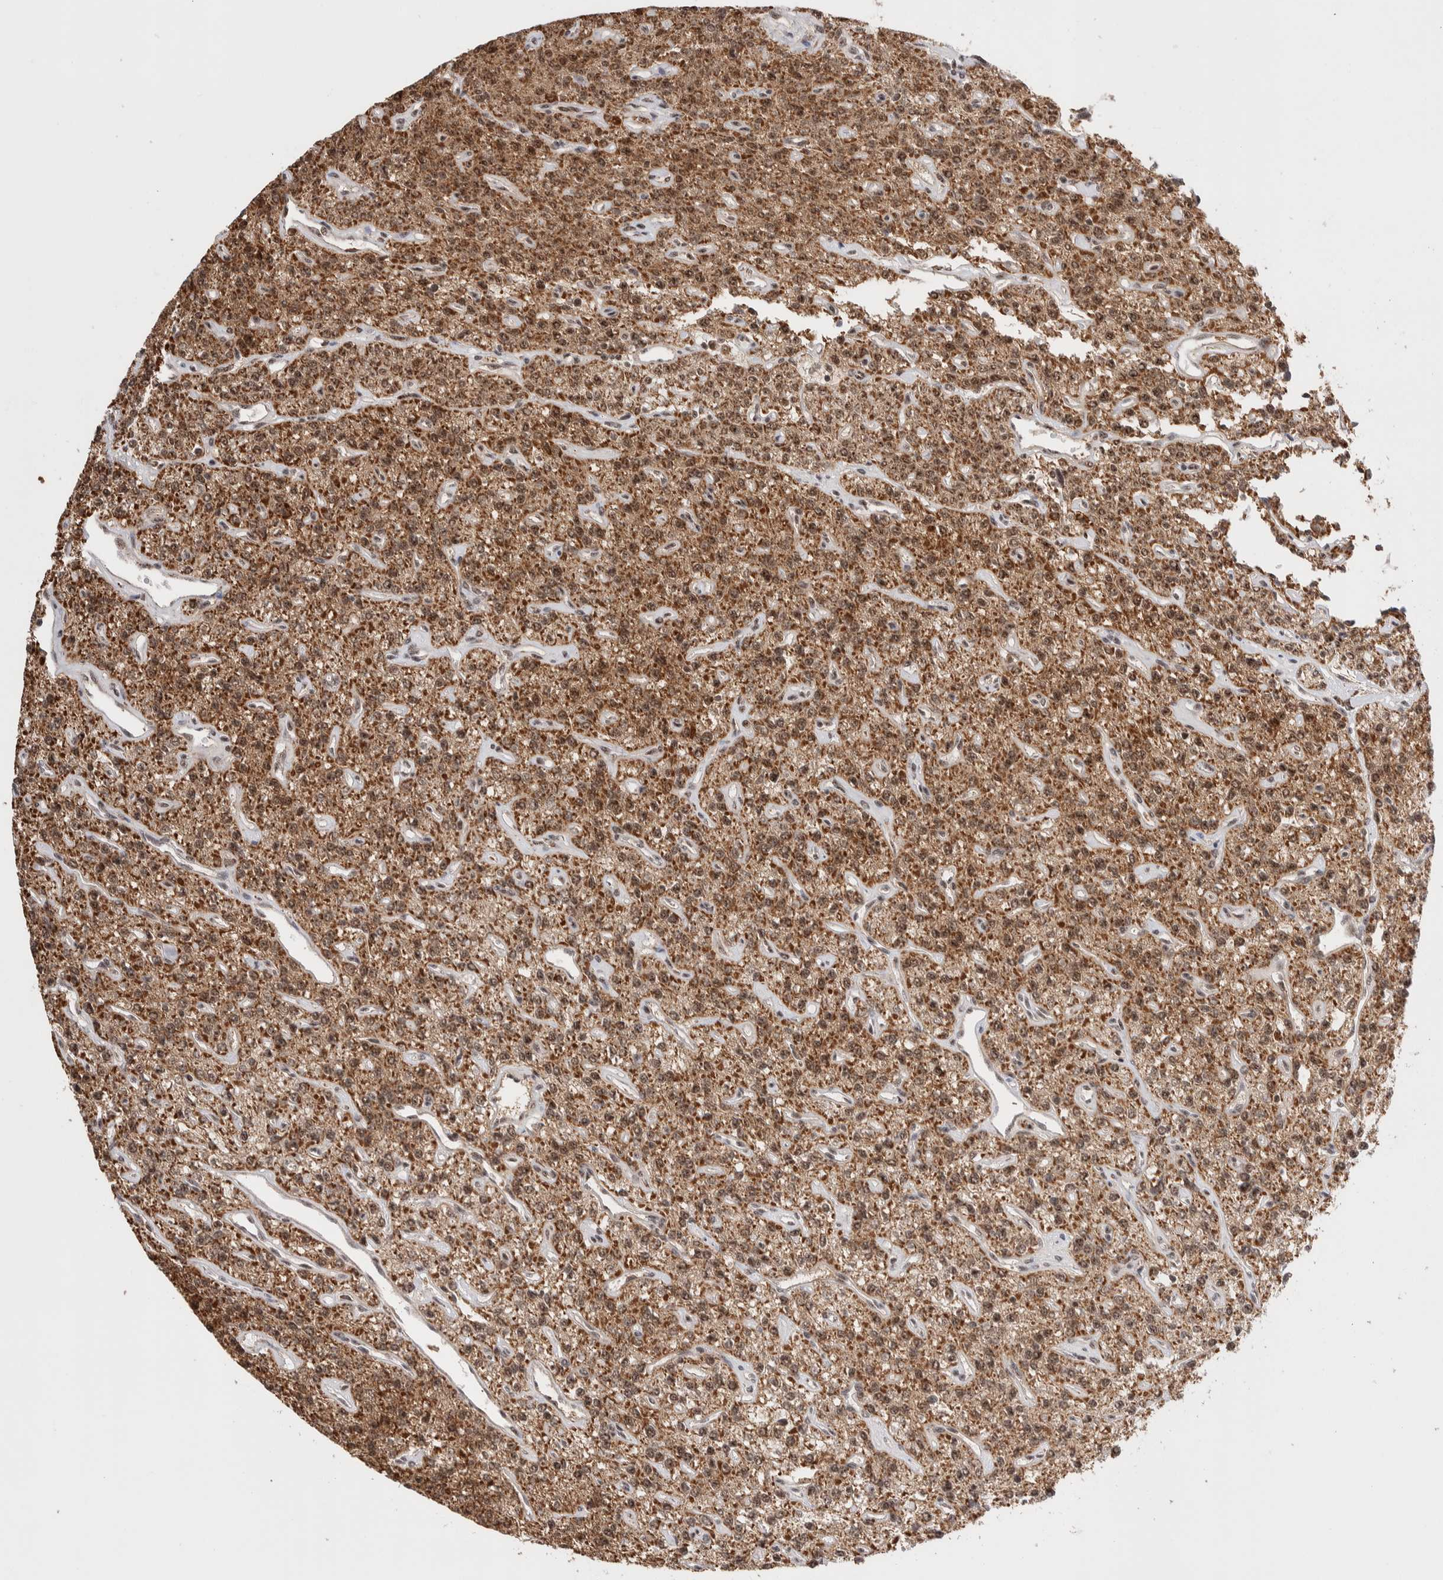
{"staining": {"intensity": "strong", "quantity": ">75%", "location": "cytoplasmic/membranous,nuclear"}, "tissue": "parathyroid gland", "cell_type": "Glandular cells", "image_type": "normal", "snomed": [{"axis": "morphology", "description": "Normal tissue, NOS"}, {"axis": "topography", "description": "Parathyroid gland"}], "caption": "Immunohistochemistry (IHC) (DAB) staining of normal human parathyroid gland exhibits strong cytoplasmic/membranous,nuclear protein expression in approximately >75% of glandular cells. (DAB (3,3'-diaminobenzidine) IHC, brown staining for protein, blue staining for nuclei).", "gene": "ZNF695", "patient": {"sex": "male", "age": 46}}